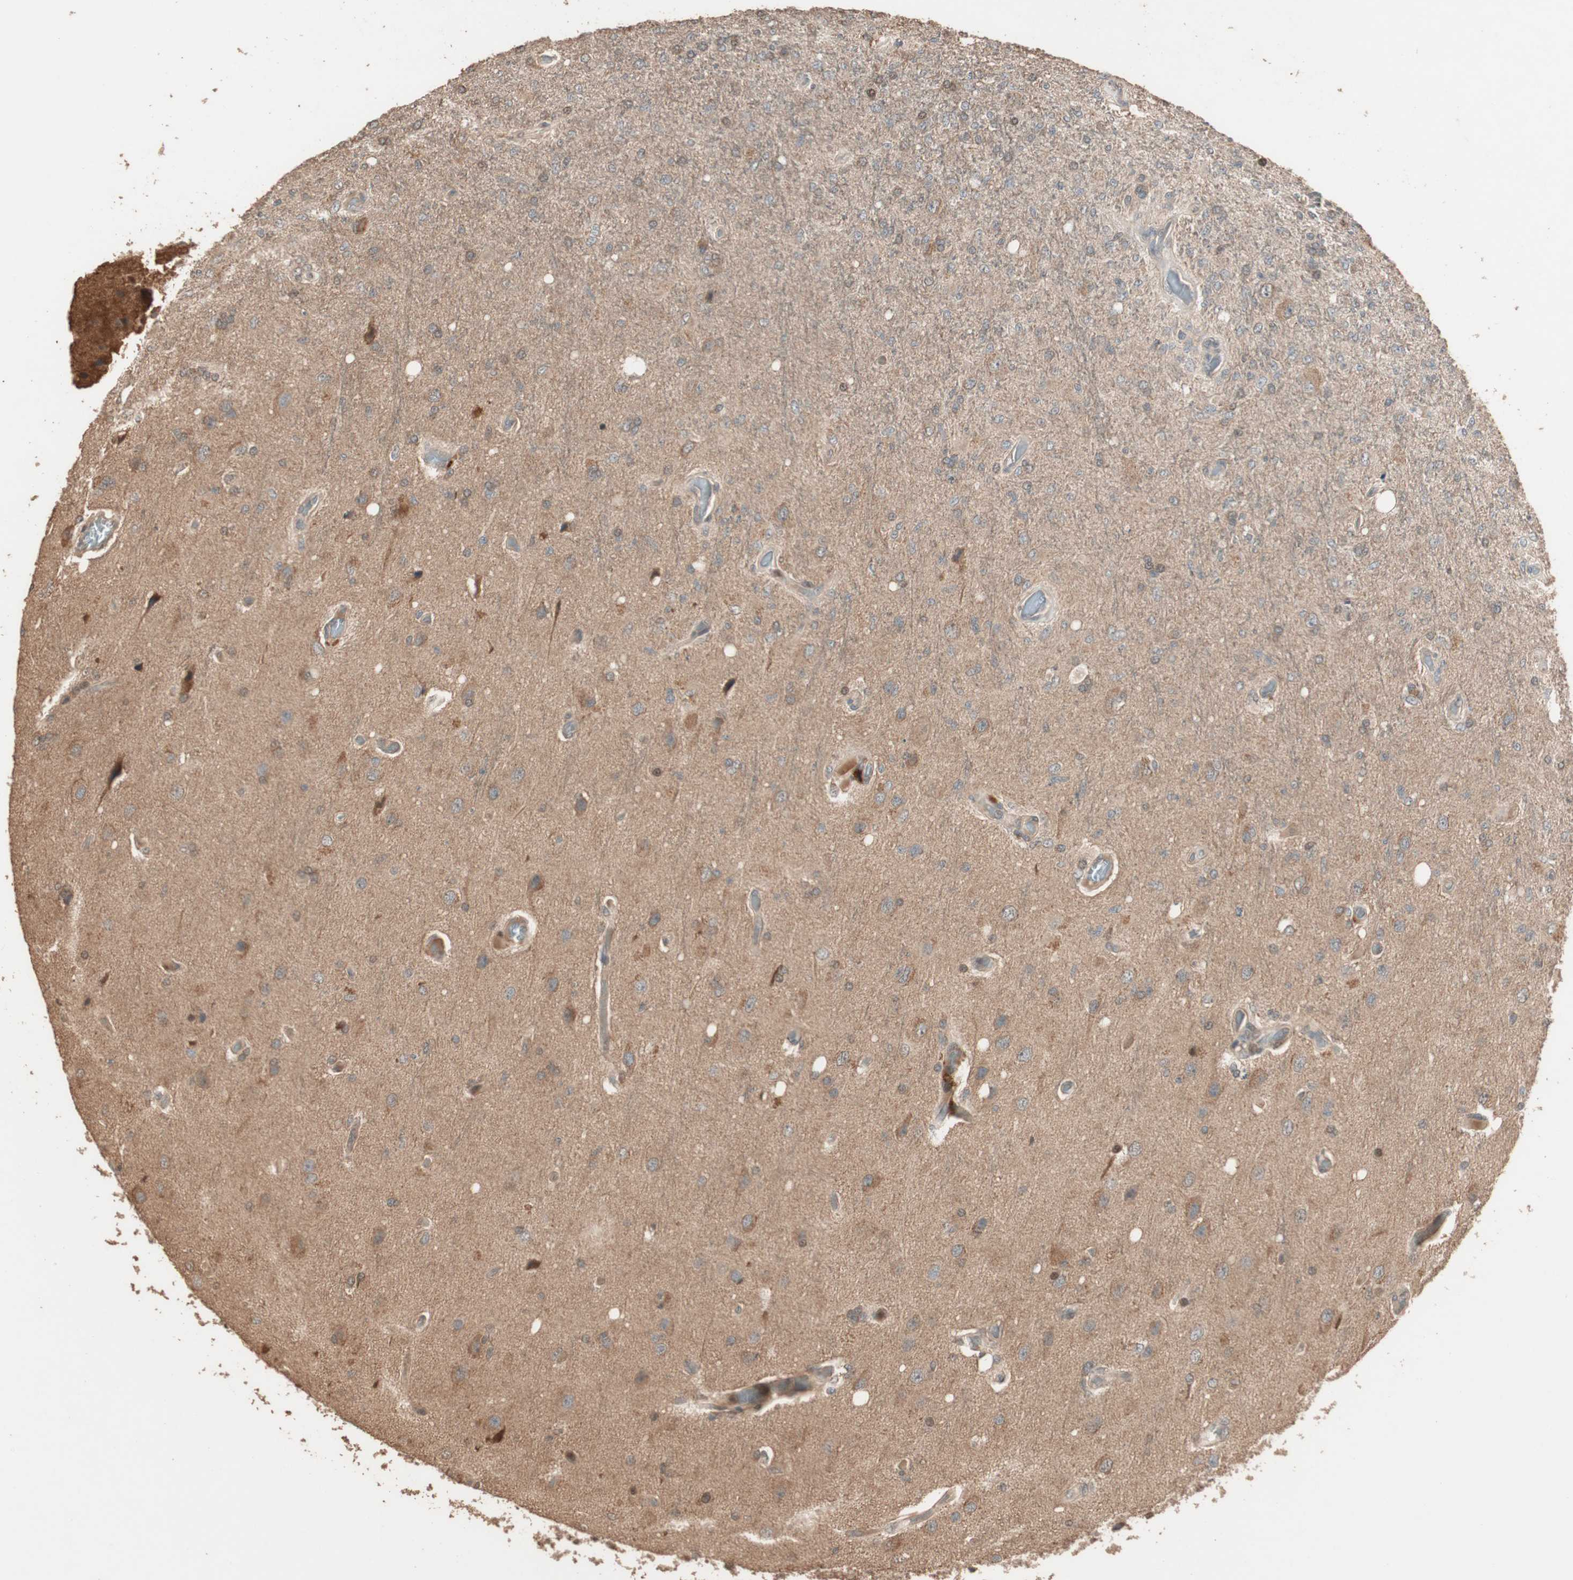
{"staining": {"intensity": "weak", "quantity": ">75%", "location": "cytoplasmic/membranous"}, "tissue": "glioma", "cell_type": "Tumor cells", "image_type": "cancer", "snomed": [{"axis": "morphology", "description": "Normal tissue, NOS"}, {"axis": "morphology", "description": "Glioma, malignant, High grade"}, {"axis": "topography", "description": "Cerebral cortex"}], "caption": "The histopathology image demonstrates immunohistochemical staining of glioma. There is weak cytoplasmic/membranous staining is appreciated in approximately >75% of tumor cells. The staining was performed using DAB, with brown indicating positive protein expression. Nuclei are stained blue with hematoxylin.", "gene": "USP20", "patient": {"sex": "male", "age": 77}}